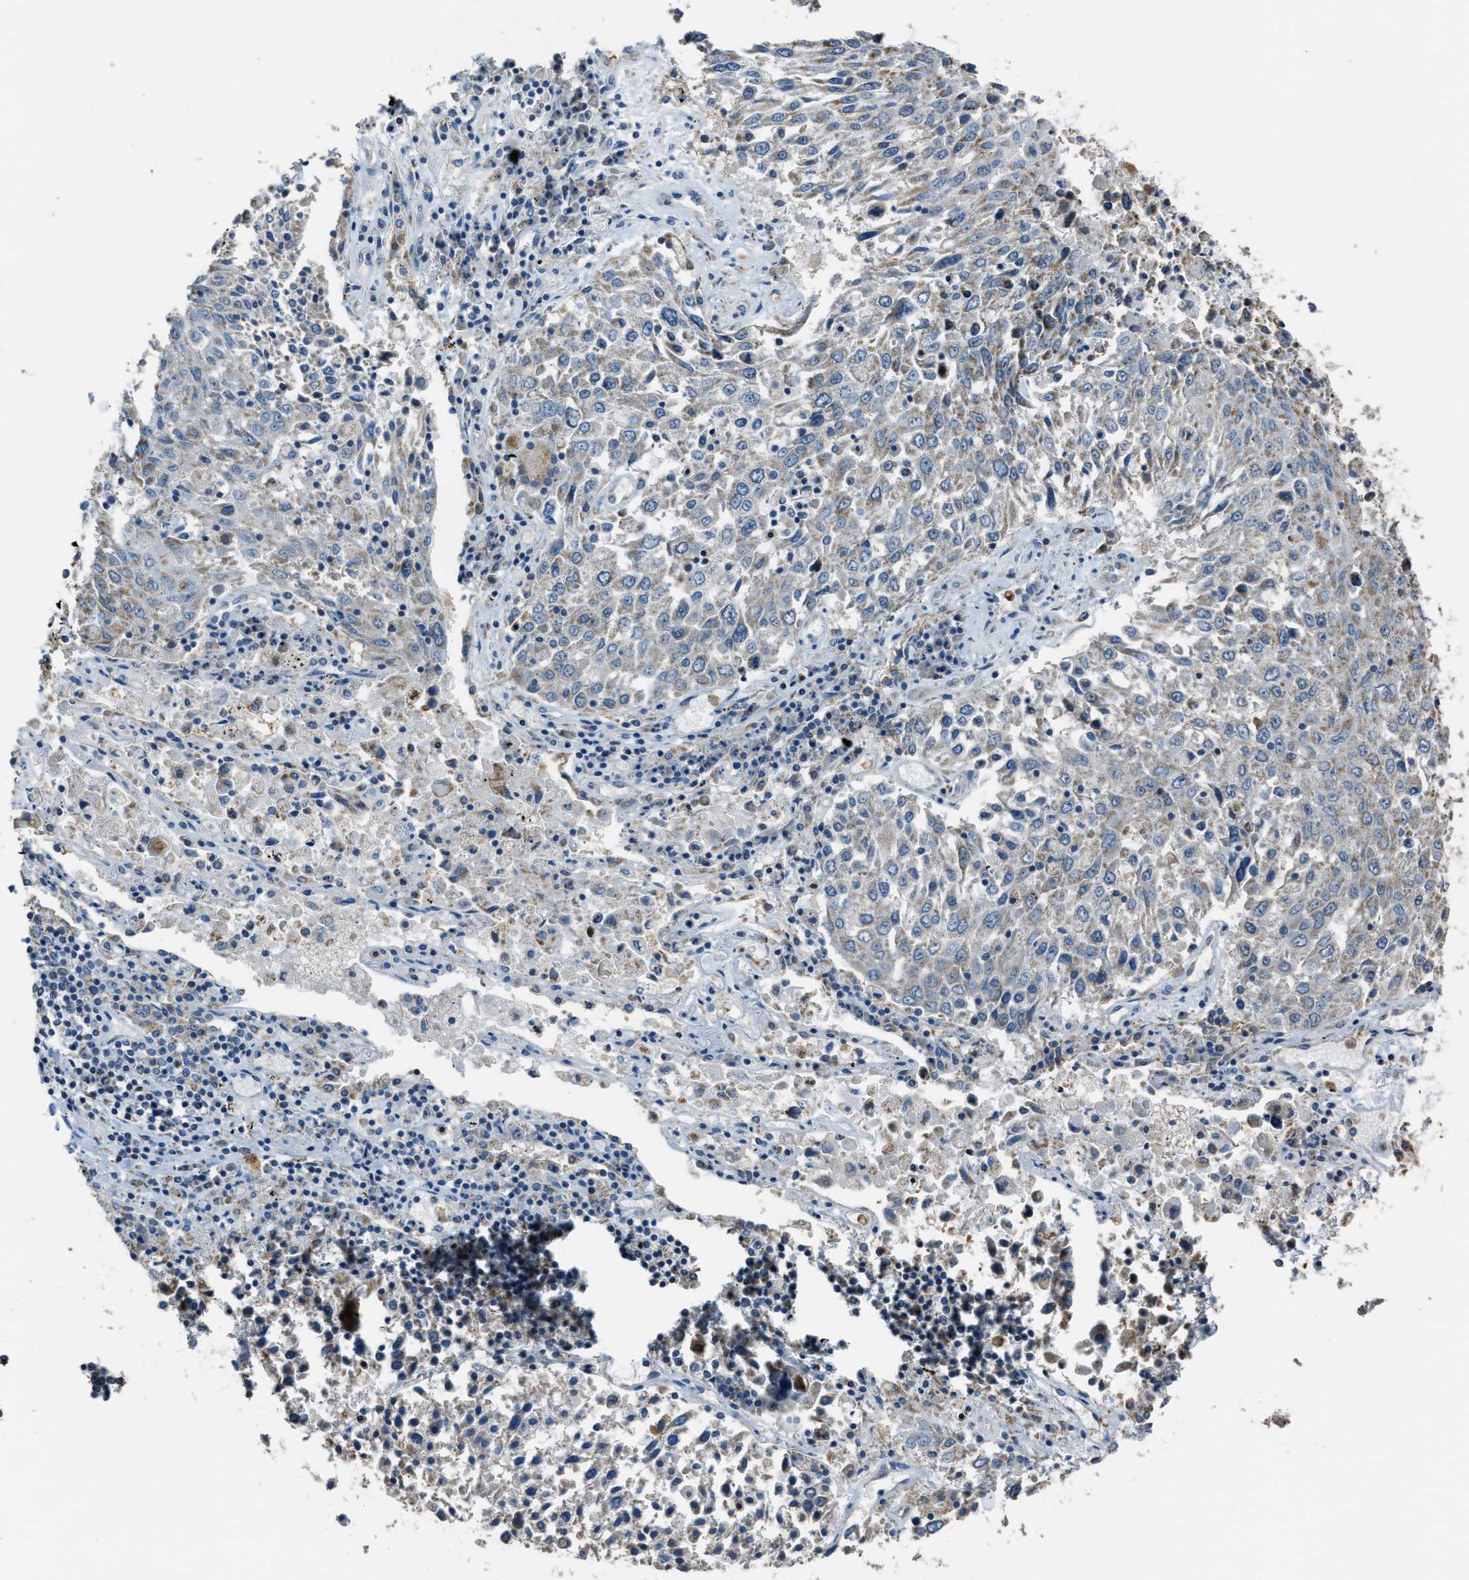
{"staining": {"intensity": "weak", "quantity": ">75%", "location": "cytoplasmic/membranous"}, "tissue": "lung cancer", "cell_type": "Tumor cells", "image_type": "cancer", "snomed": [{"axis": "morphology", "description": "Squamous cell carcinoma, NOS"}, {"axis": "topography", "description": "Lung"}], "caption": "A histopathology image showing weak cytoplasmic/membranous staining in about >75% of tumor cells in lung cancer (squamous cell carcinoma), as visualized by brown immunohistochemical staining.", "gene": "SLC25A11", "patient": {"sex": "male", "age": 65}}